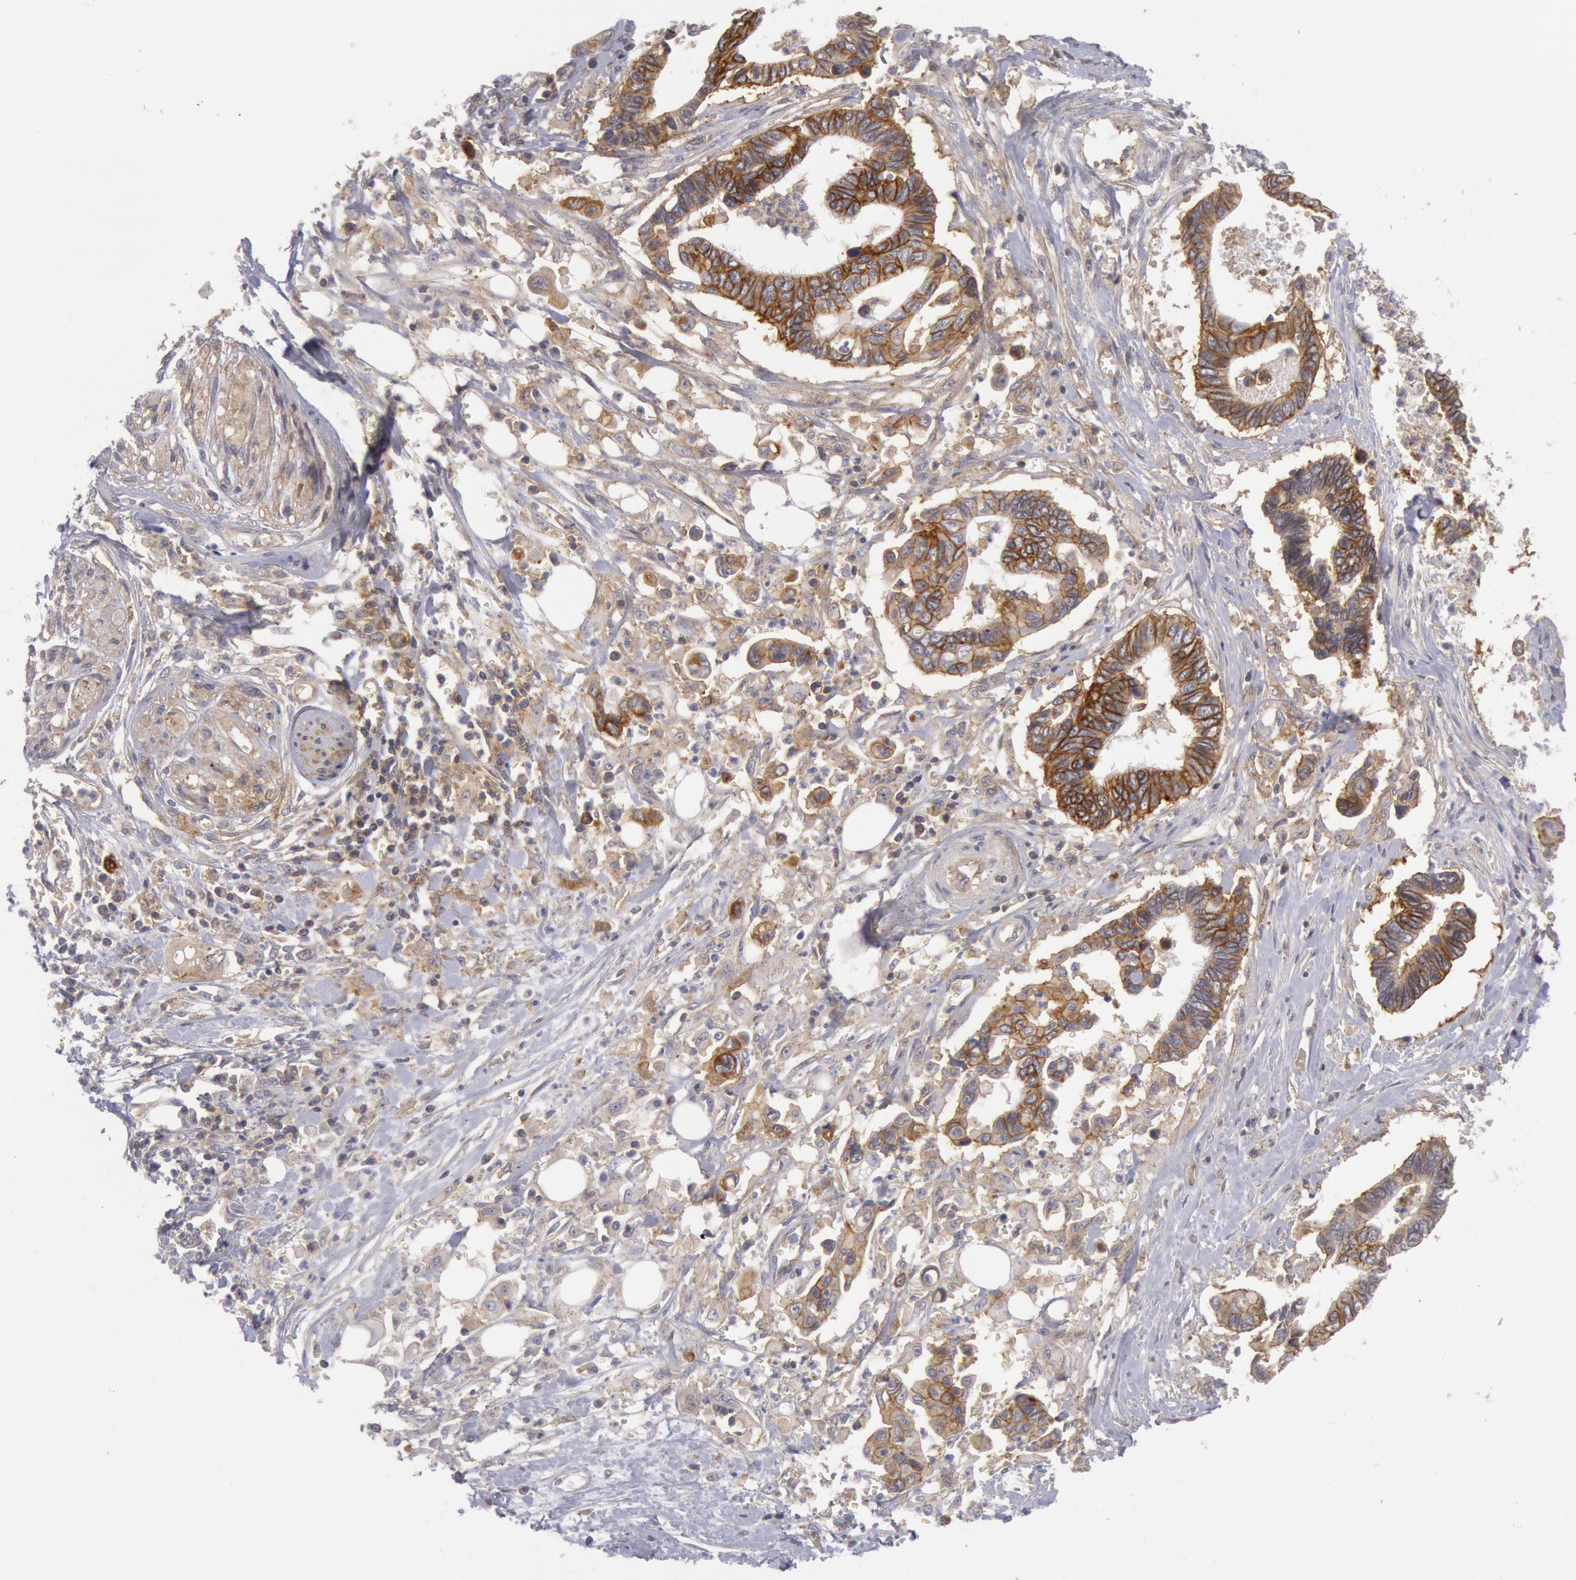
{"staining": {"intensity": "moderate", "quantity": "25%-75%", "location": "cytoplasmic/membranous"}, "tissue": "pancreatic cancer", "cell_type": "Tumor cells", "image_type": "cancer", "snomed": [{"axis": "morphology", "description": "Adenocarcinoma, NOS"}, {"axis": "topography", "description": "Pancreas"}], "caption": "Protein staining reveals moderate cytoplasmic/membranous positivity in about 25%-75% of tumor cells in pancreatic cancer (adenocarcinoma). Using DAB (3,3'-diaminobenzidine) (brown) and hematoxylin (blue) stains, captured at high magnification using brightfield microscopy.", "gene": "STX4", "patient": {"sex": "female", "age": 70}}